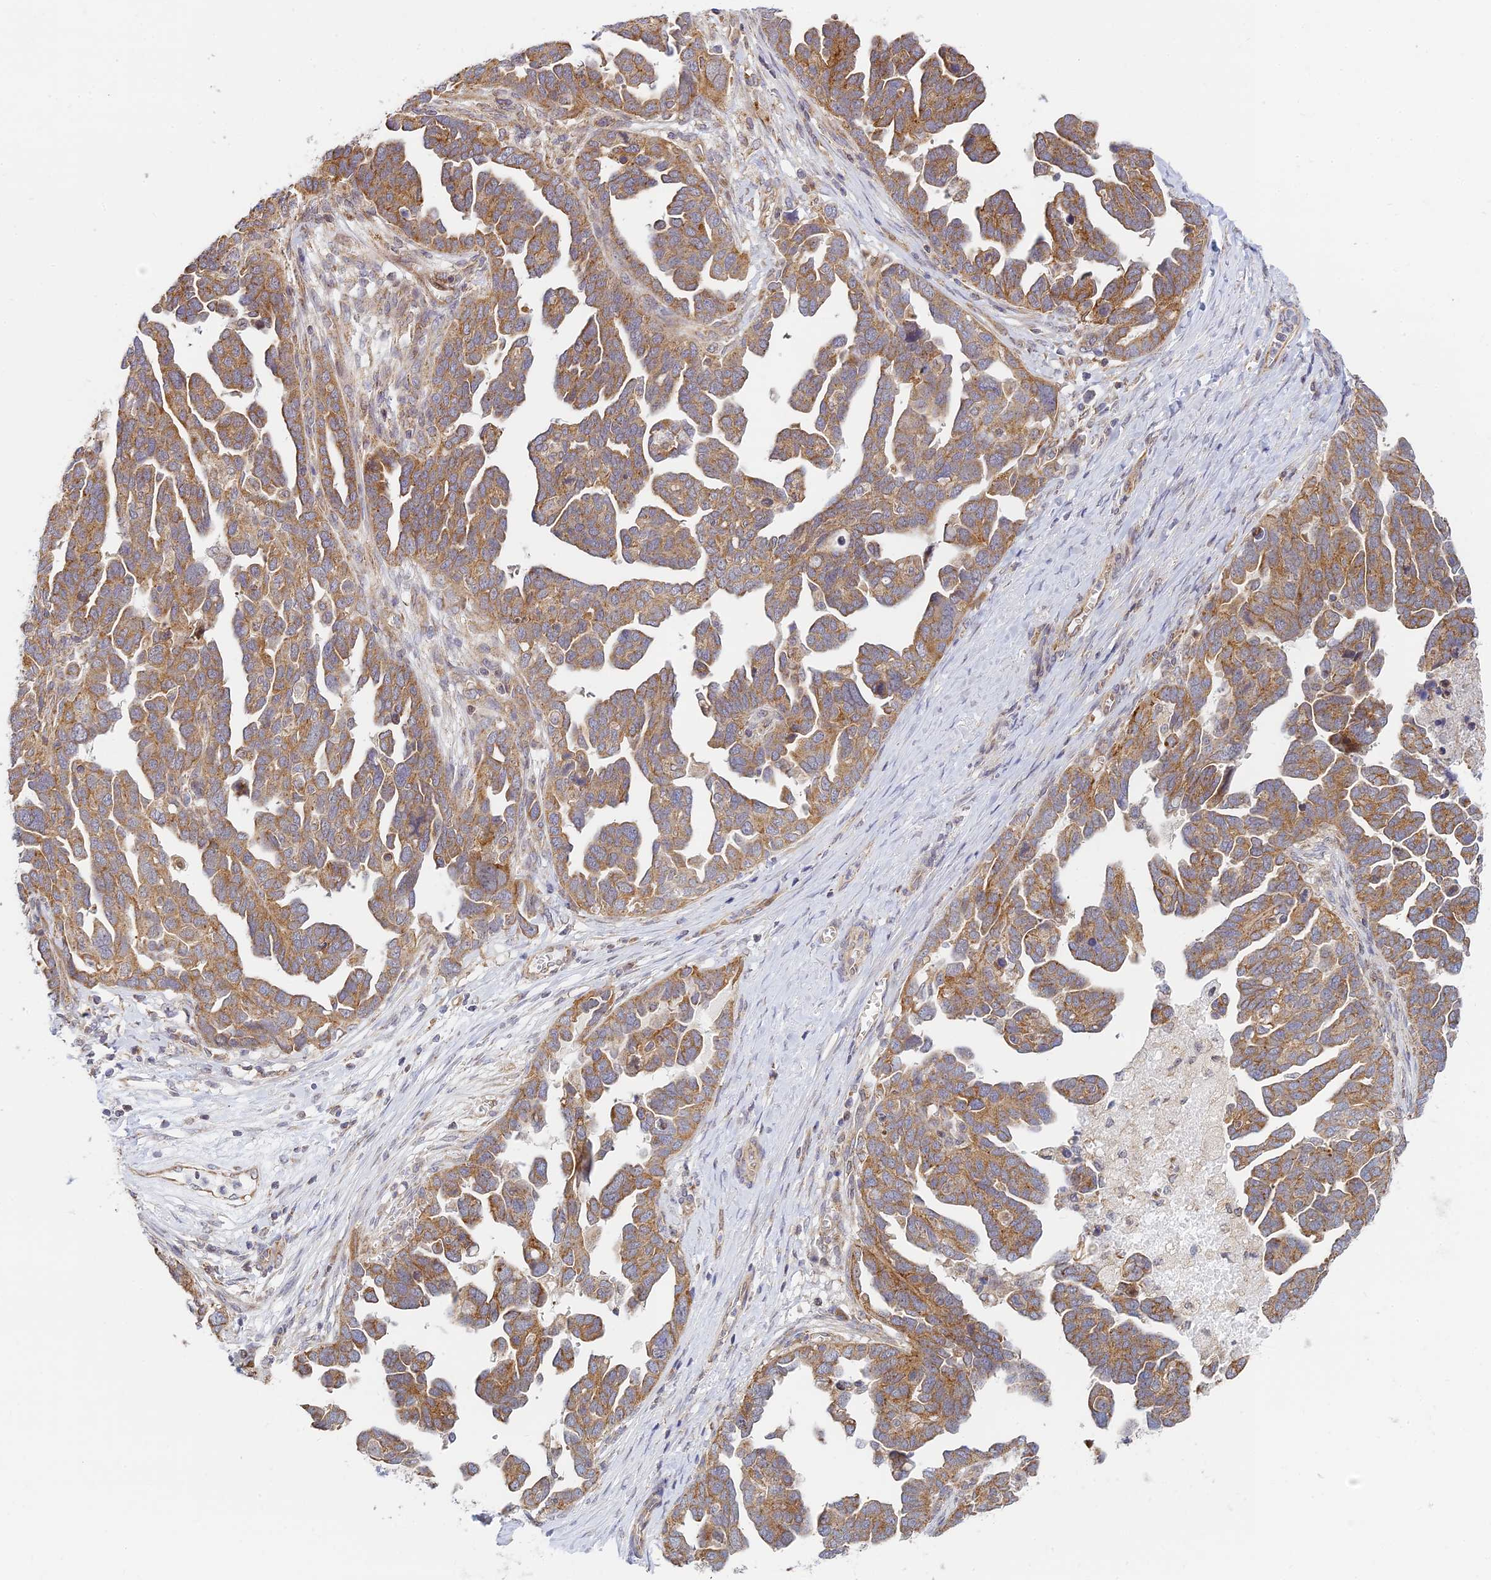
{"staining": {"intensity": "moderate", "quantity": ">75%", "location": "cytoplasmic/membranous"}, "tissue": "ovarian cancer", "cell_type": "Tumor cells", "image_type": "cancer", "snomed": [{"axis": "morphology", "description": "Cystadenocarcinoma, serous, NOS"}, {"axis": "topography", "description": "Ovary"}], "caption": "Protein expression analysis of human ovarian serous cystadenocarcinoma reveals moderate cytoplasmic/membranous staining in about >75% of tumor cells. Nuclei are stained in blue.", "gene": "HOOK2", "patient": {"sex": "female", "age": 54}}